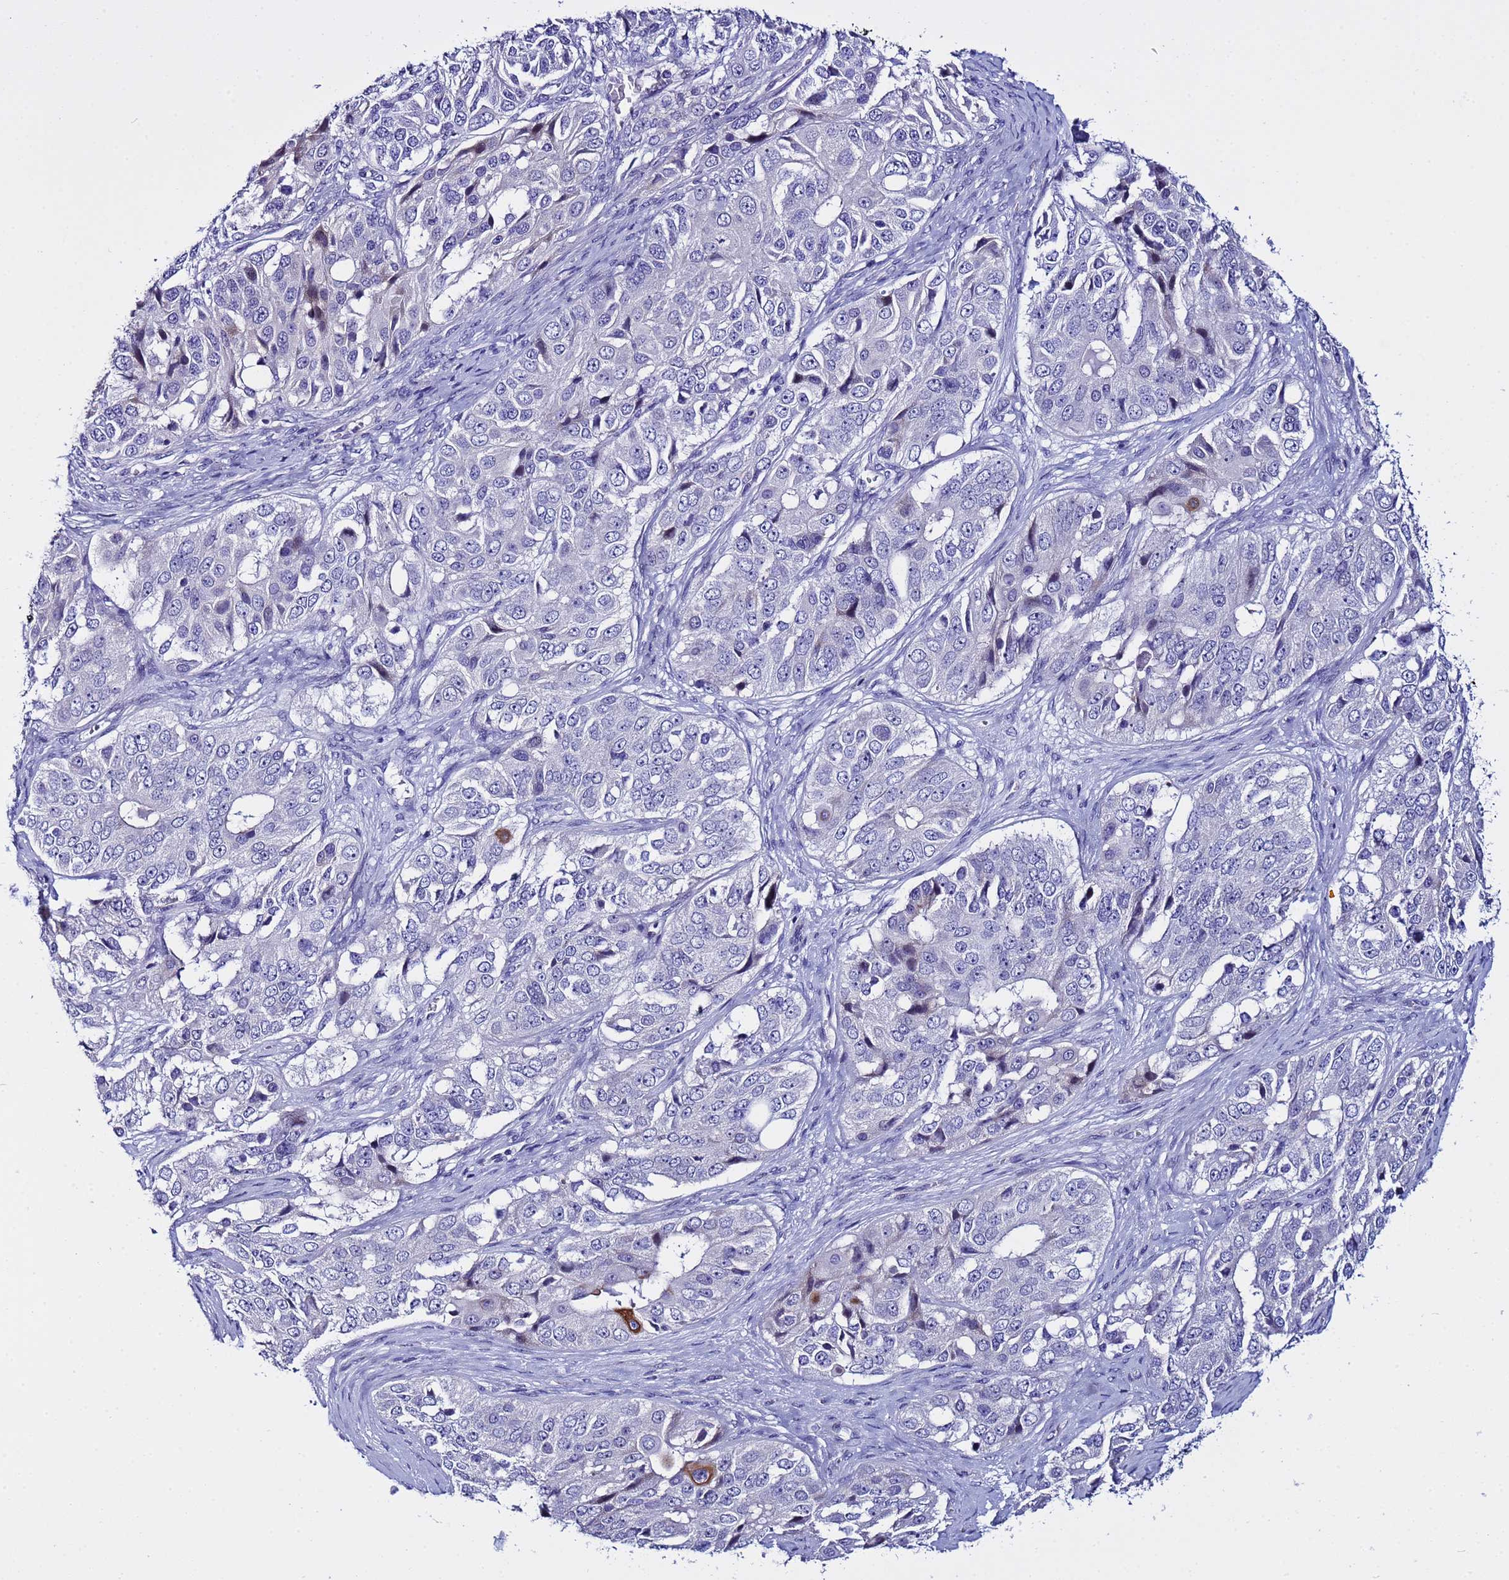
{"staining": {"intensity": "moderate", "quantity": "<25%", "location": "cytoplasmic/membranous"}, "tissue": "ovarian cancer", "cell_type": "Tumor cells", "image_type": "cancer", "snomed": [{"axis": "morphology", "description": "Carcinoma, endometroid"}, {"axis": "topography", "description": "Ovary"}], "caption": "Ovarian cancer stained with IHC reveals moderate cytoplasmic/membranous staining in about <25% of tumor cells.", "gene": "IGSF11", "patient": {"sex": "female", "age": 51}}